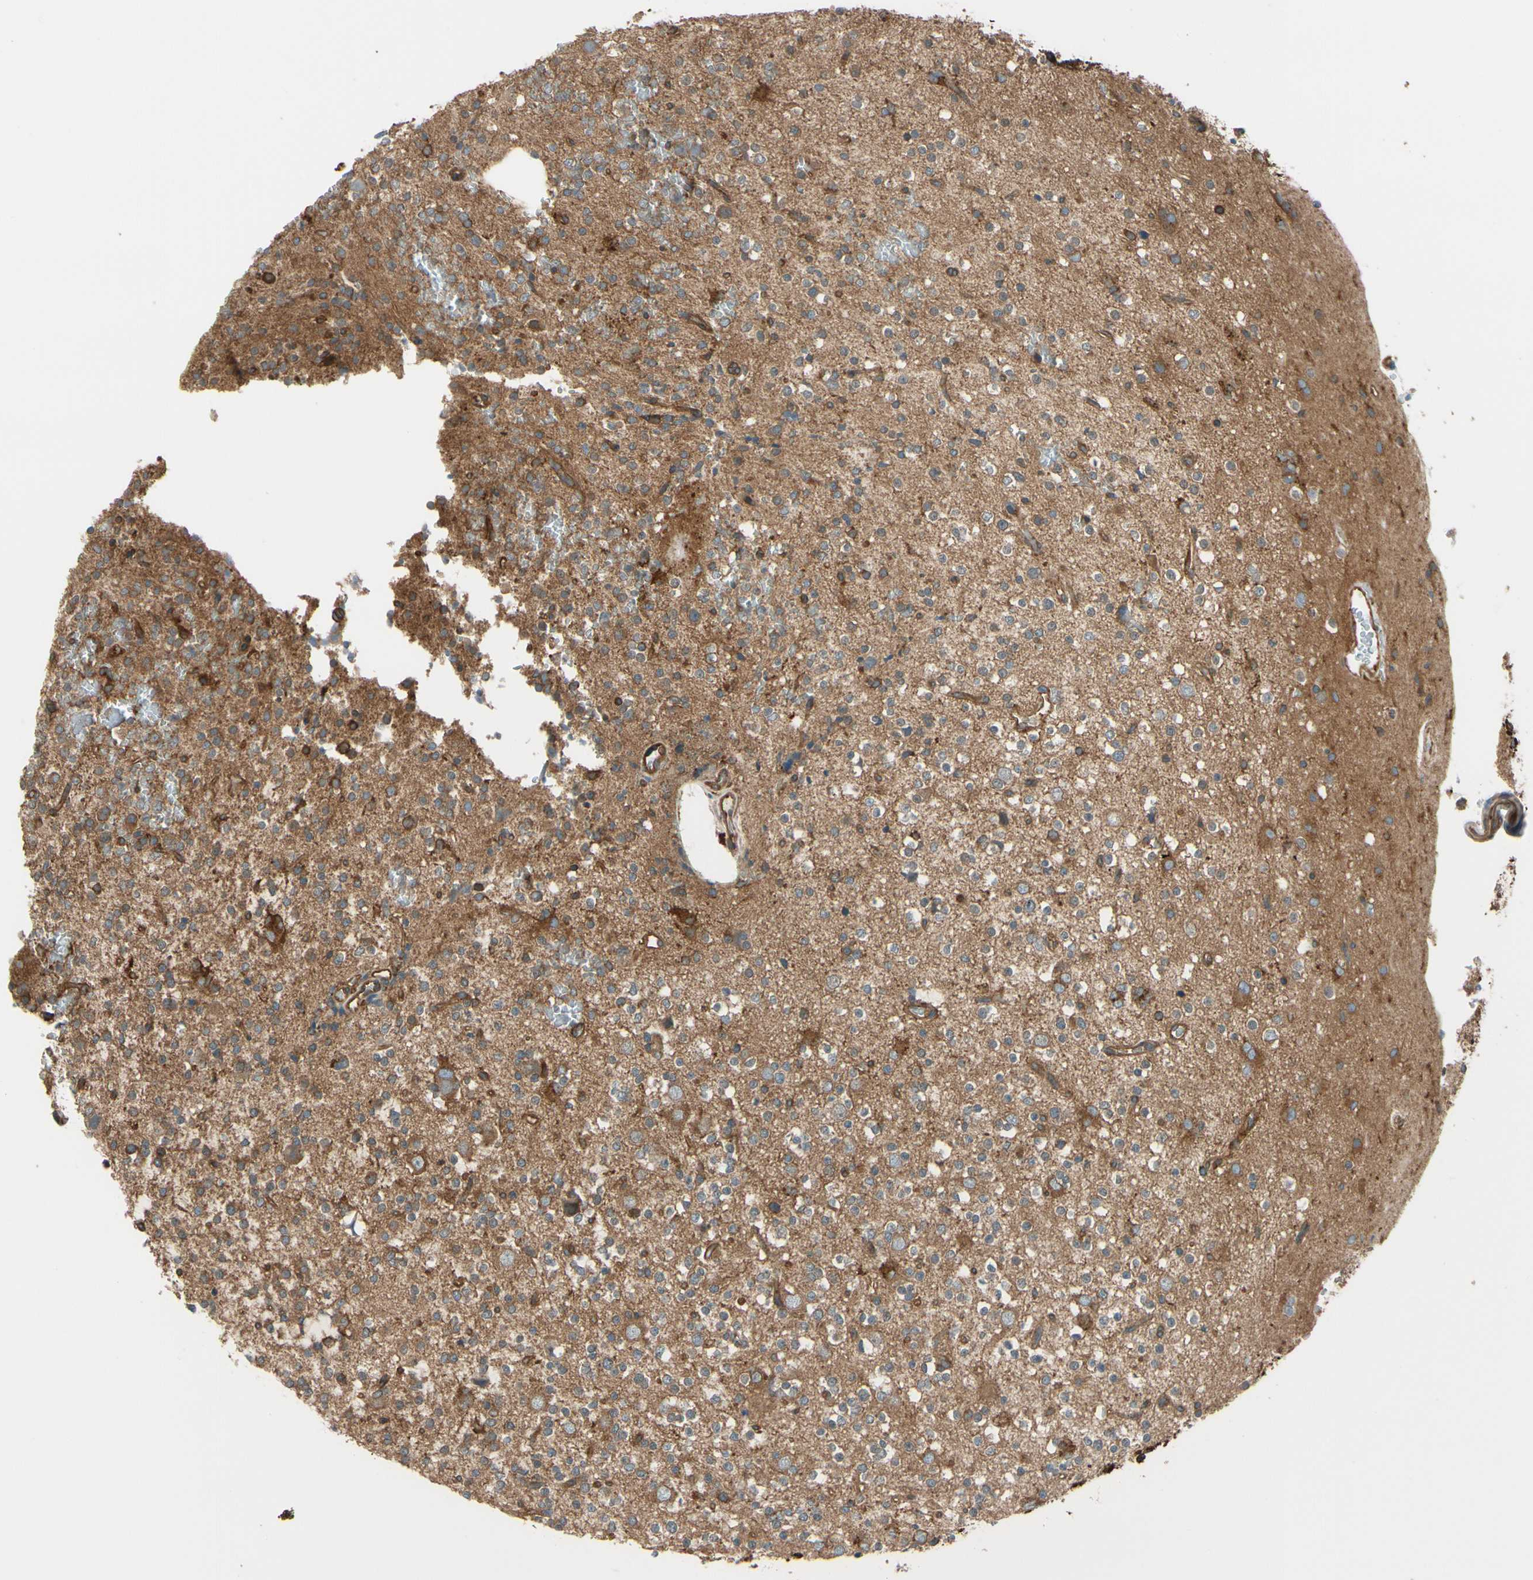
{"staining": {"intensity": "moderate", "quantity": ">75%", "location": "cytoplasmic/membranous"}, "tissue": "glioma", "cell_type": "Tumor cells", "image_type": "cancer", "snomed": [{"axis": "morphology", "description": "Glioma, malignant, High grade"}, {"axis": "topography", "description": "Brain"}], "caption": "Moderate cytoplasmic/membranous protein positivity is present in approximately >75% of tumor cells in high-grade glioma (malignant).", "gene": "EPS15", "patient": {"sex": "male", "age": 47}}